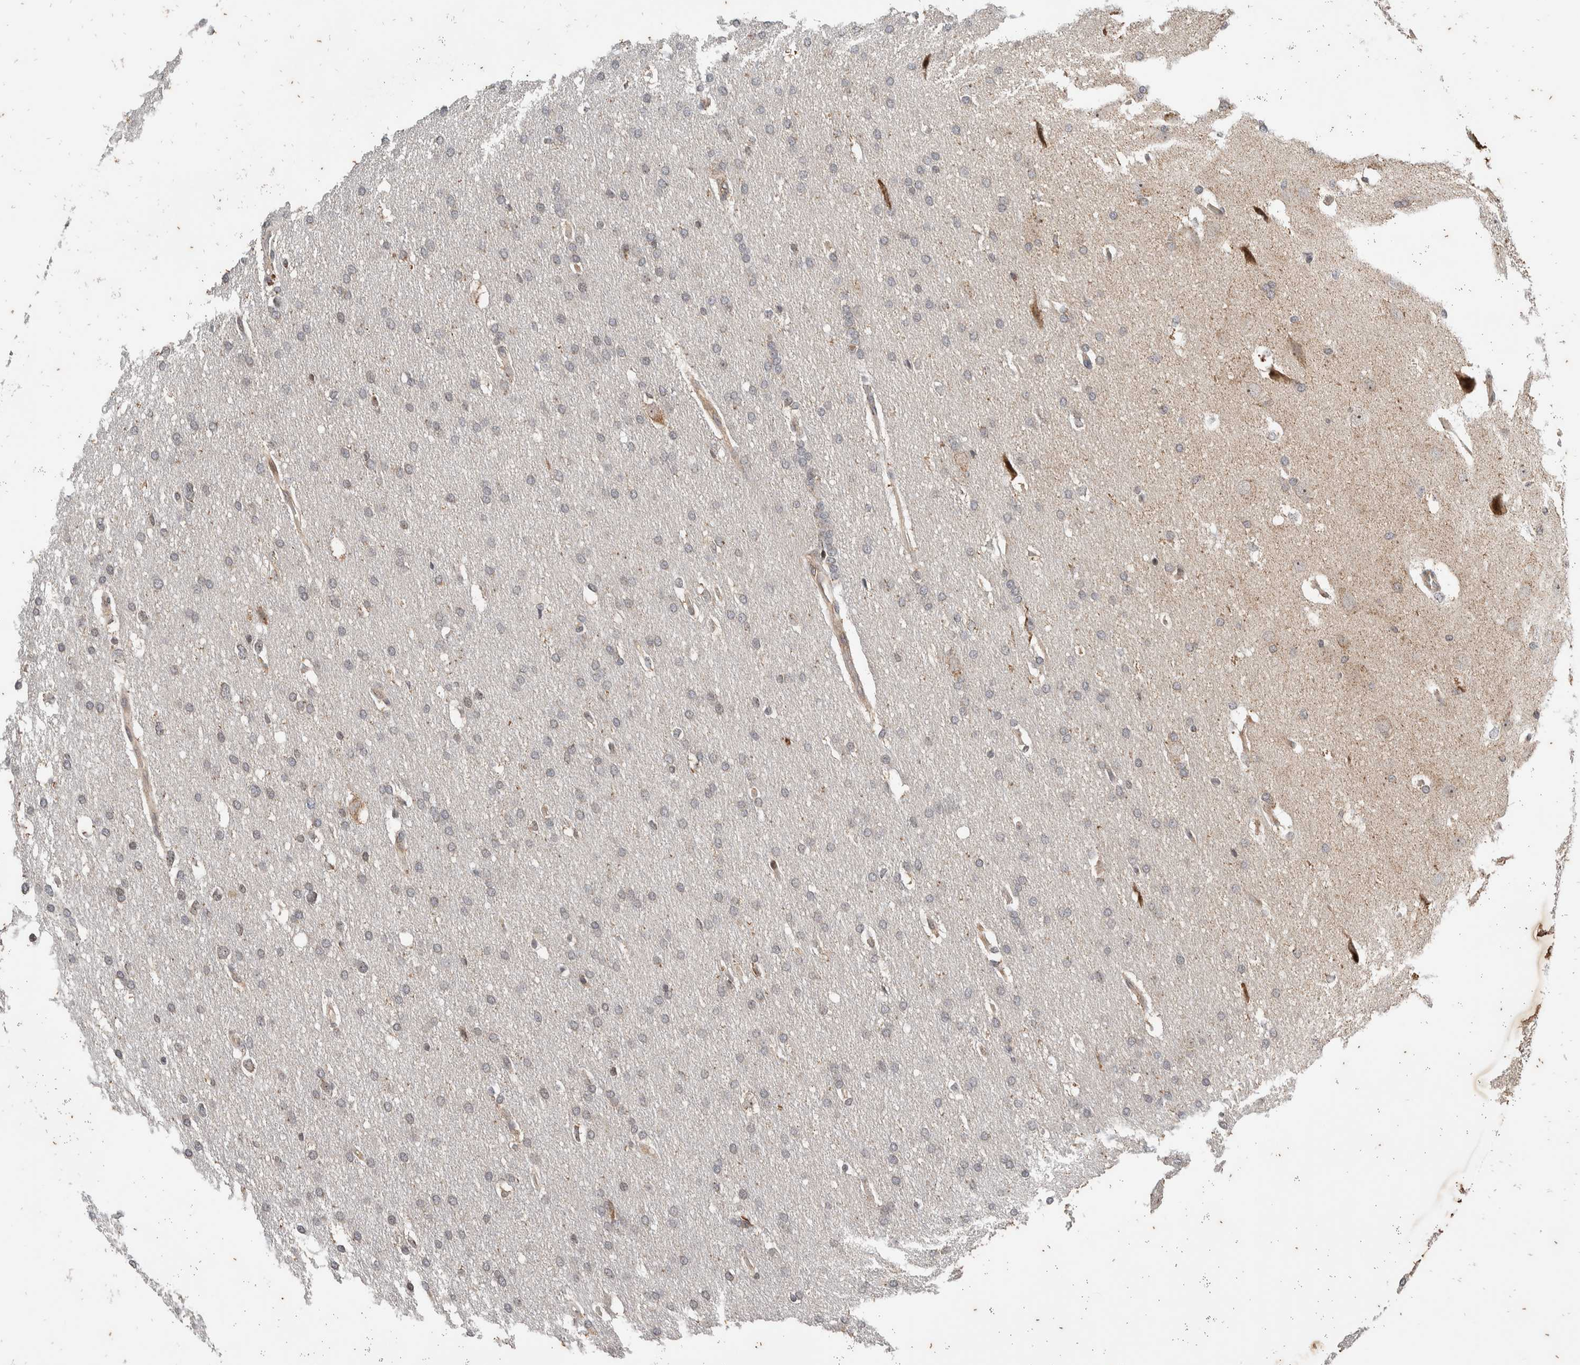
{"staining": {"intensity": "negative", "quantity": "none", "location": "none"}, "tissue": "glioma", "cell_type": "Tumor cells", "image_type": "cancer", "snomed": [{"axis": "morphology", "description": "Glioma, malignant, Low grade"}, {"axis": "topography", "description": "Brain"}], "caption": "Glioma was stained to show a protein in brown. There is no significant staining in tumor cells.", "gene": "ATXN7L1", "patient": {"sex": "female", "age": 37}}